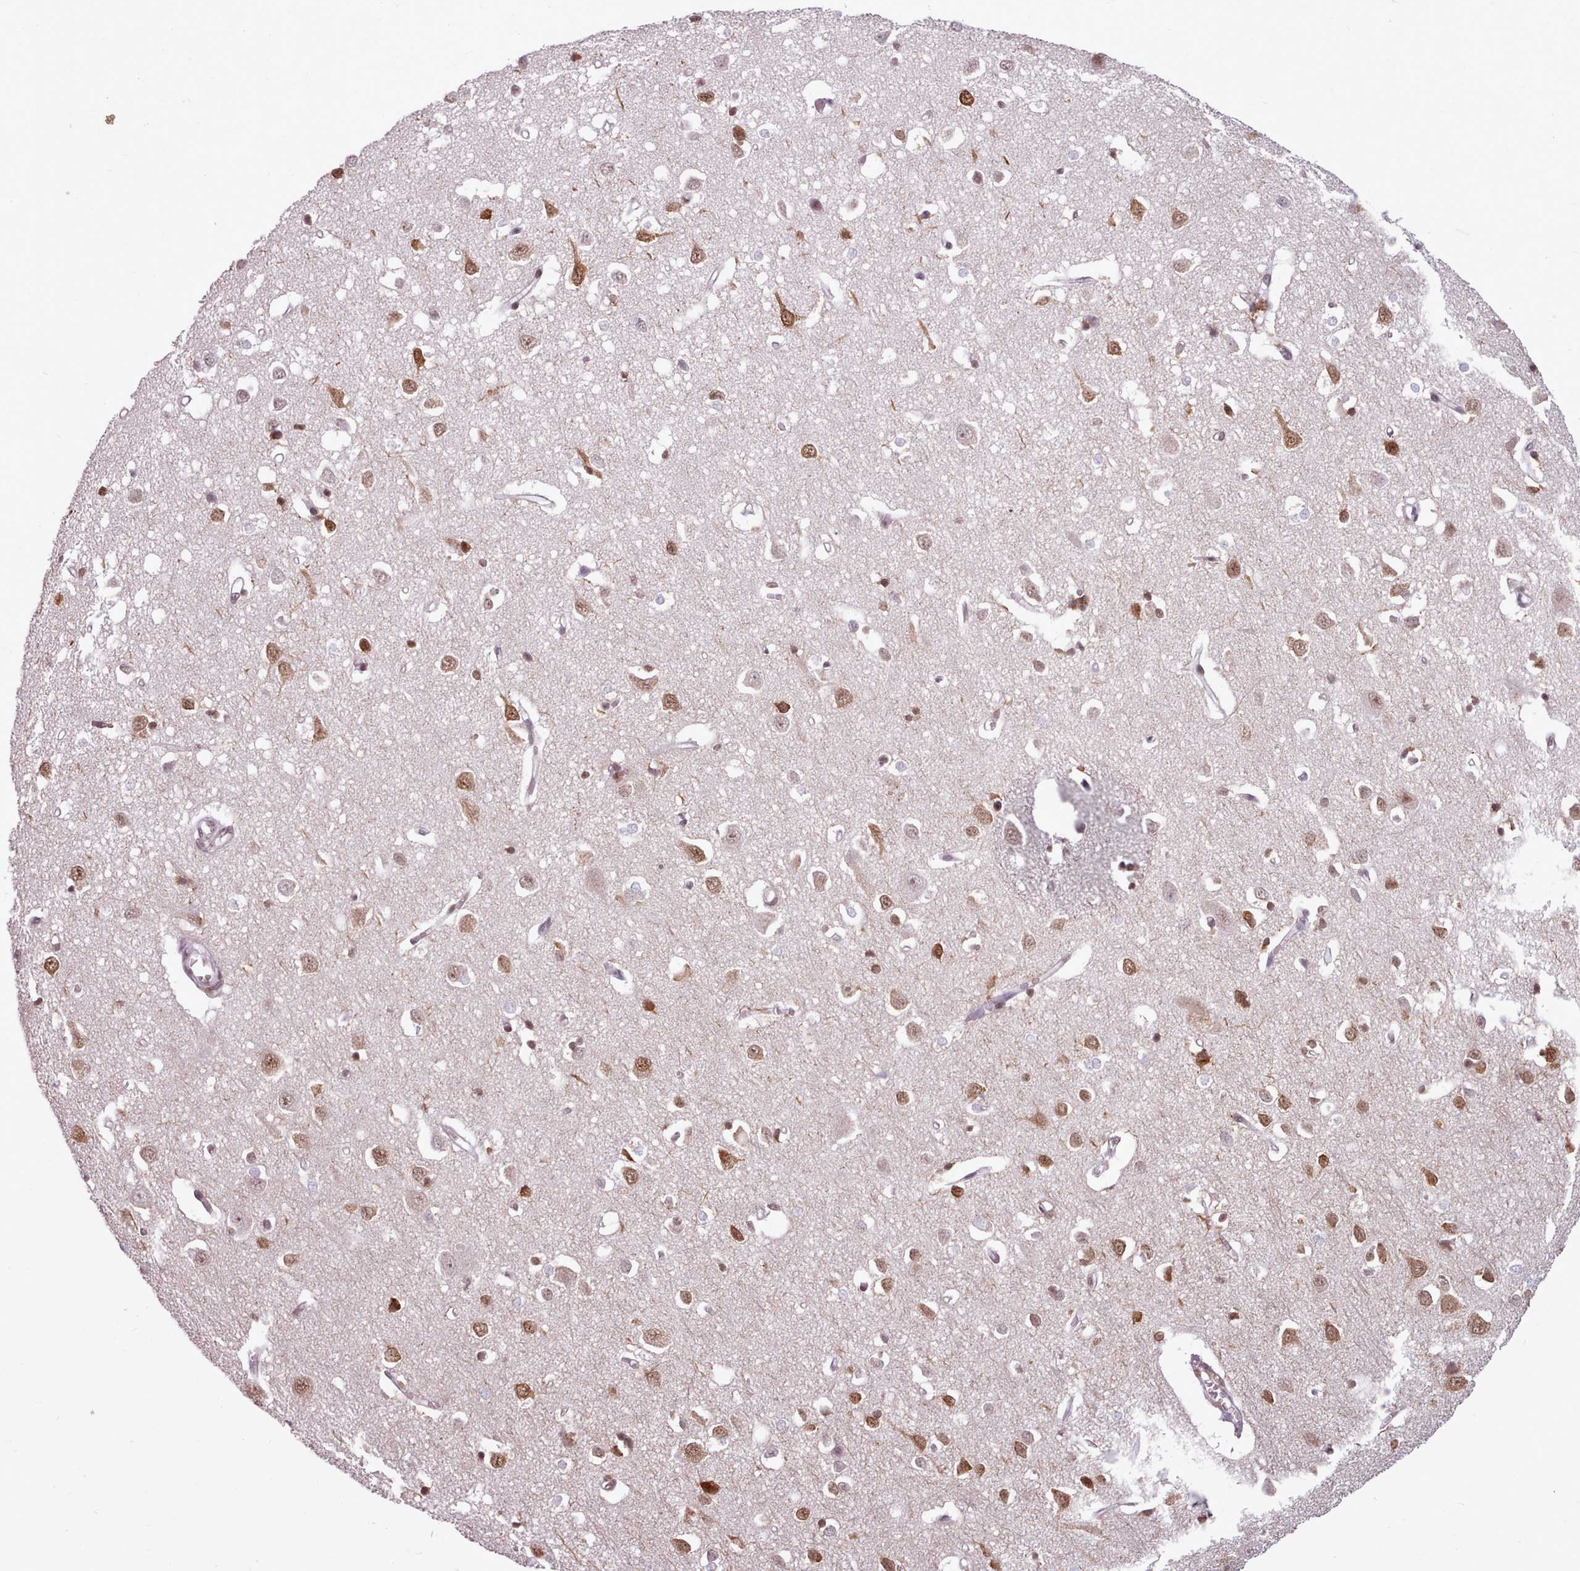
{"staining": {"intensity": "weak", "quantity": ">75%", "location": "cytoplasmic/membranous,nuclear"}, "tissue": "cerebral cortex", "cell_type": "Endothelial cells", "image_type": "normal", "snomed": [{"axis": "morphology", "description": "Normal tissue, NOS"}, {"axis": "topography", "description": "Cerebral cortex"}], "caption": "Immunohistochemical staining of unremarkable cerebral cortex reveals weak cytoplasmic/membranous,nuclear protein expression in approximately >75% of endothelial cells. (DAB (3,3'-diaminobenzidine) IHC with brightfield microscopy, high magnification).", "gene": "SRRM1", "patient": {"sex": "female", "age": 64}}